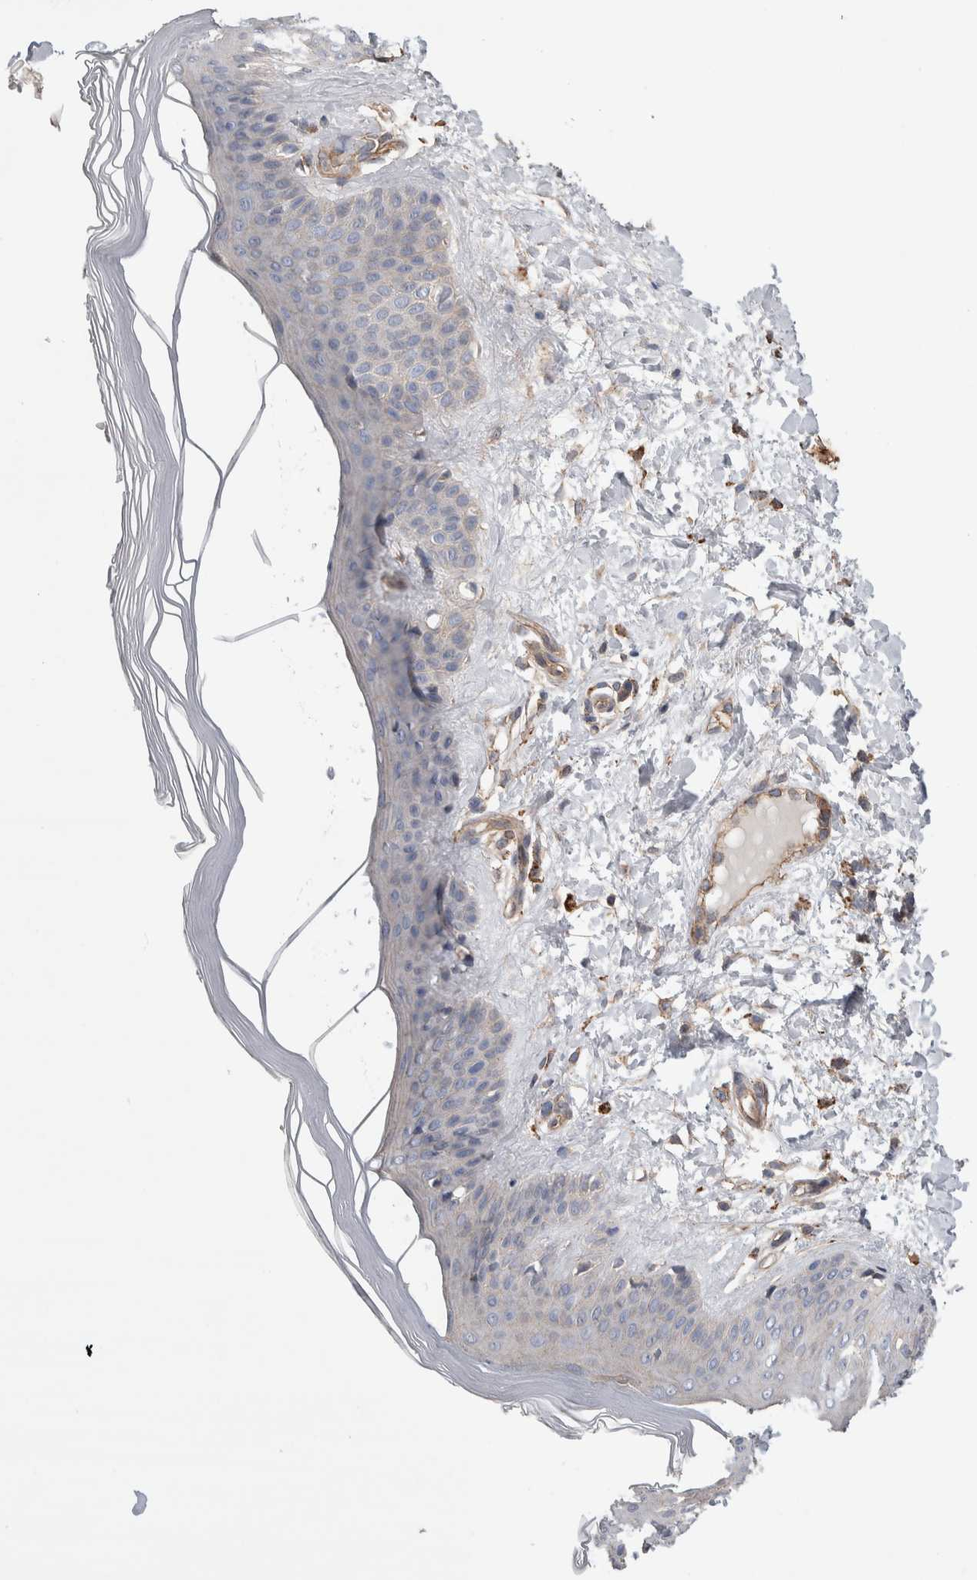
{"staining": {"intensity": "negative", "quantity": "none", "location": "none"}, "tissue": "skin", "cell_type": "Fibroblasts", "image_type": "normal", "snomed": [{"axis": "morphology", "description": "Normal tissue, NOS"}, {"axis": "morphology", "description": "Malignant melanoma, Metastatic site"}, {"axis": "topography", "description": "Skin"}], "caption": "The image reveals no significant positivity in fibroblasts of skin. Brightfield microscopy of IHC stained with DAB (3,3'-diaminobenzidine) (brown) and hematoxylin (blue), captured at high magnification.", "gene": "GCNA", "patient": {"sex": "male", "age": 41}}